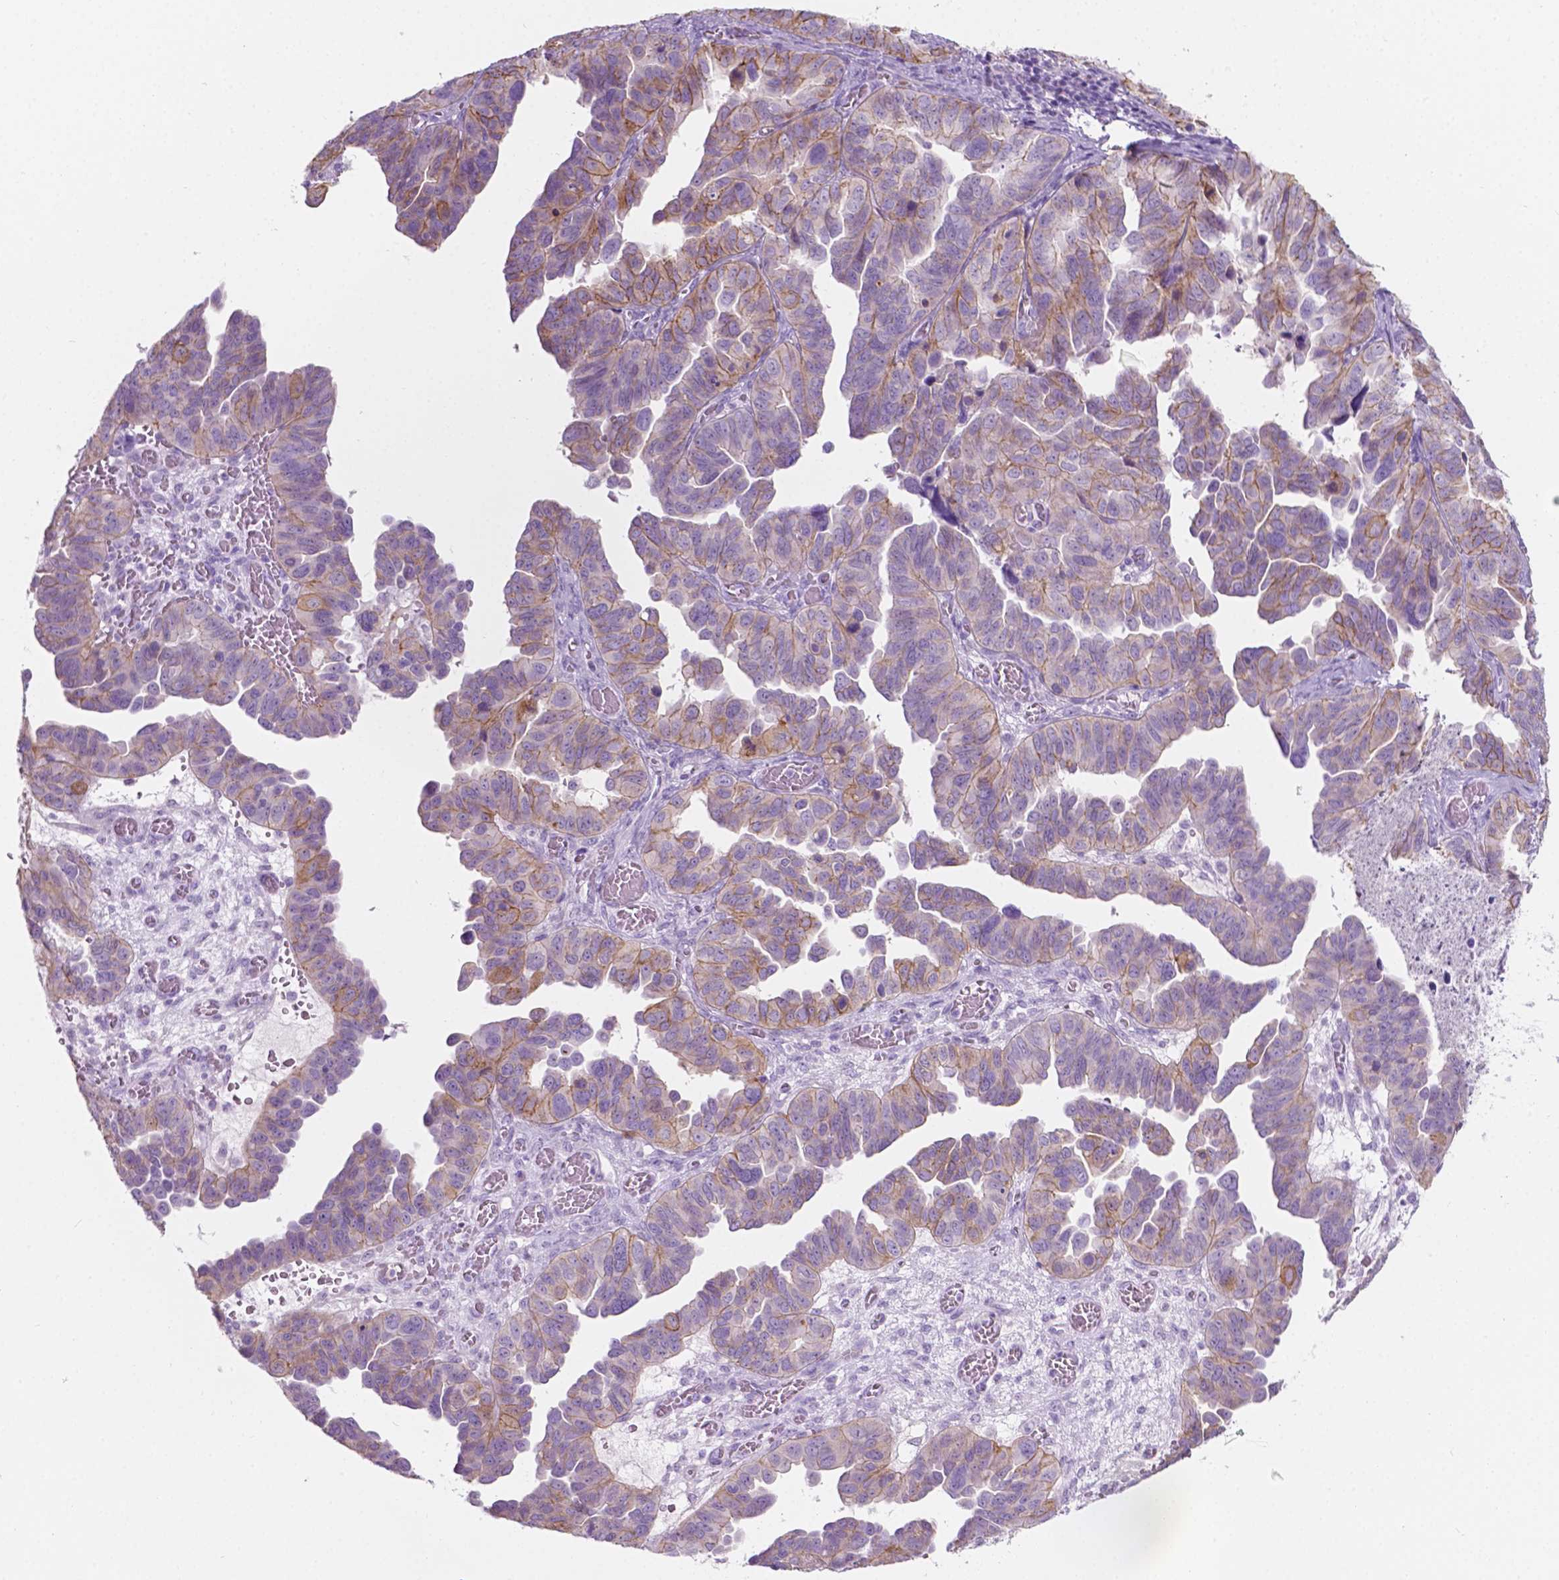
{"staining": {"intensity": "moderate", "quantity": "<25%", "location": "cytoplasmic/membranous"}, "tissue": "ovarian cancer", "cell_type": "Tumor cells", "image_type": "cancer", "snomed": [{"axis": "morphology", "description": "Cystadenocarcinoma, serous, NOS"}, {"axis": "topography", "description": "Ovary"}], "caption": "Moderate cytoplasmic/membranous protein expression is seen in approximately <25% of tumor cells in ovarian cancer (serous cystadenocarcinoma).", "gene": "NOS1AP", "patient": {"sex": "female", "age": 64}}